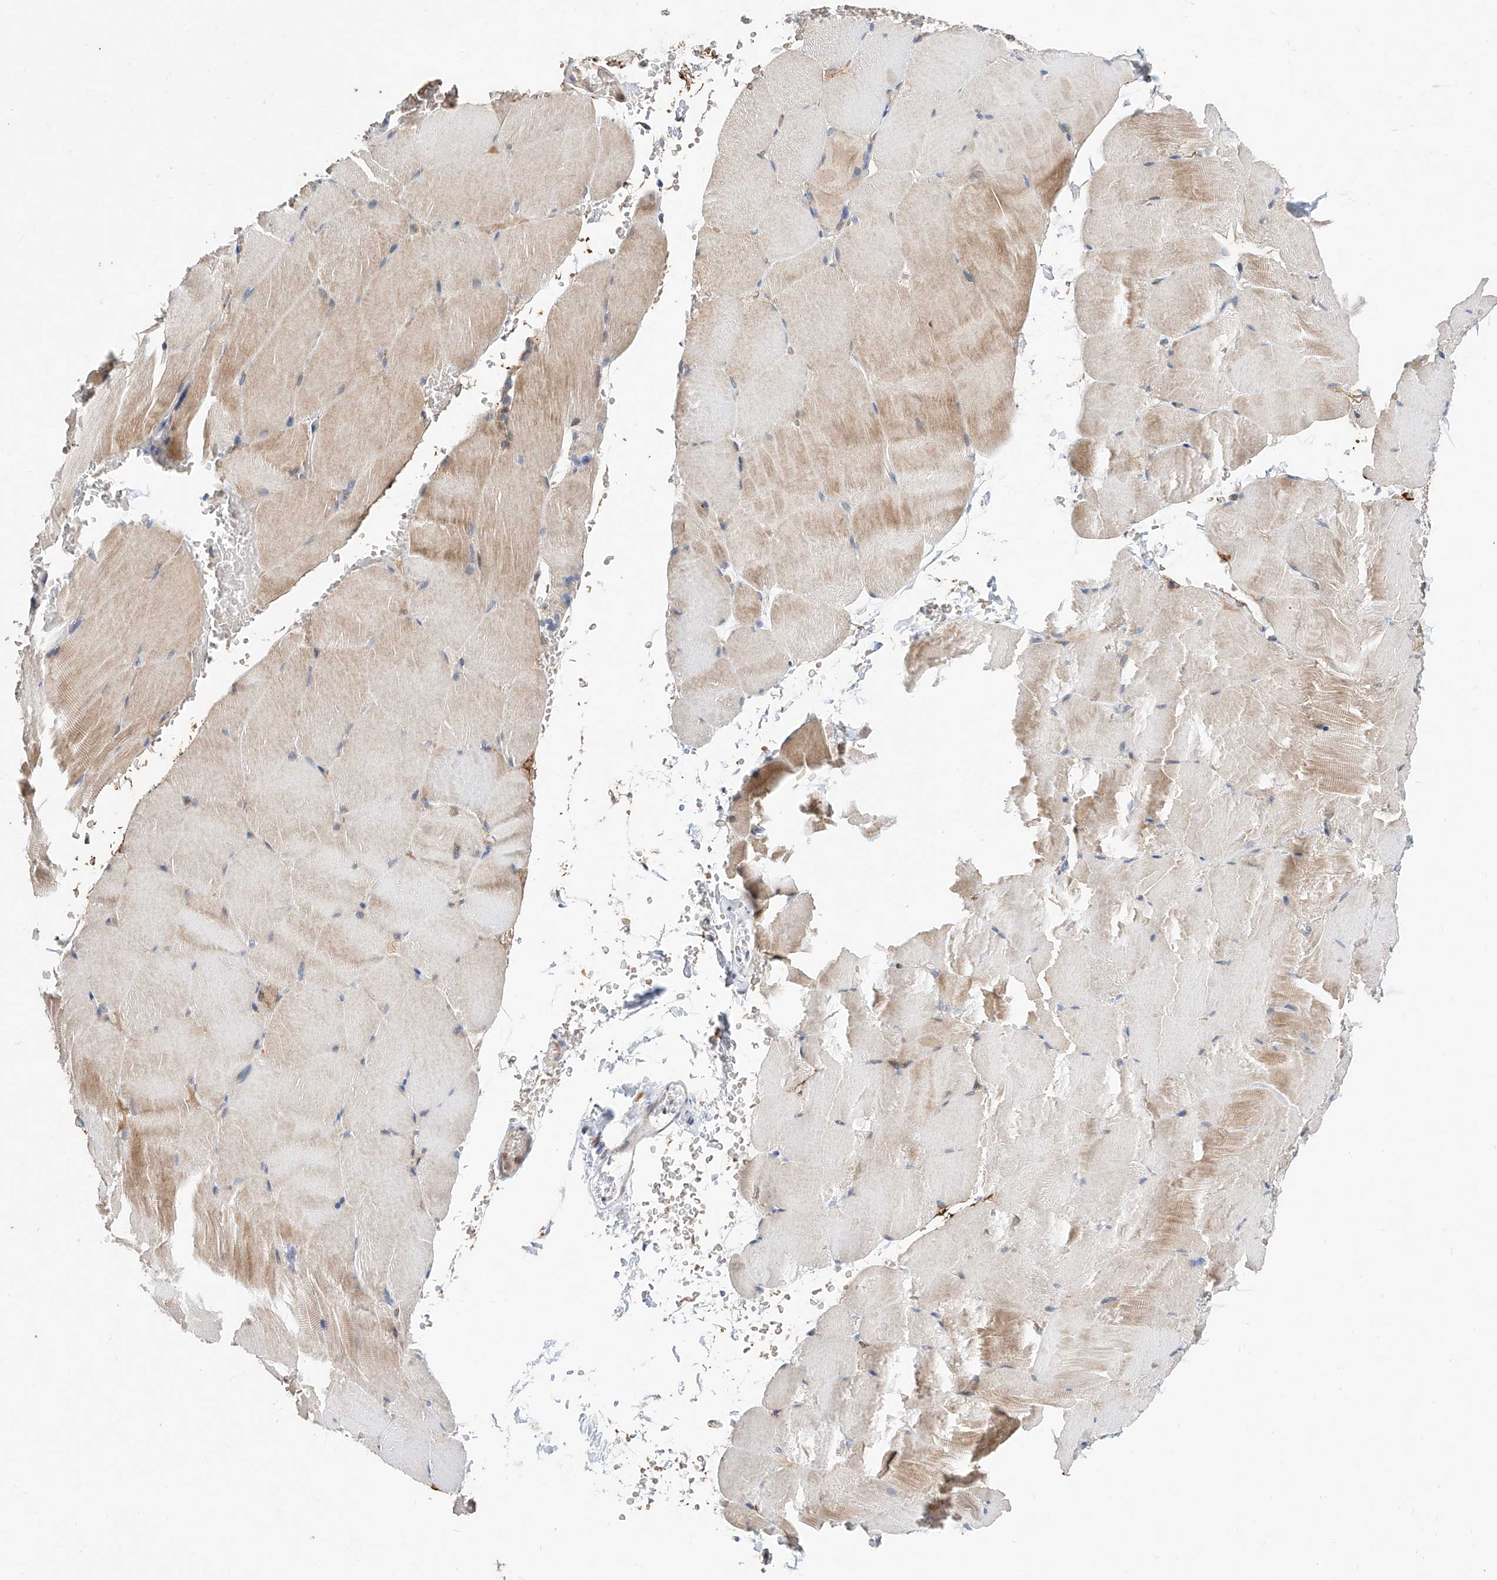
{"staining": {"intensity": "moderate", "quantity": "<25%", "location": "cytoplasmic/membranous"}, "tissue": "skeletal muscle", "cell_type": "Myocytes", "image_type": "normal", "snomed": [{"axis": "morphology", "description": "Normal tissue, NOS"}, {"axis": "topography", "description": "Skeletal muscle"}, {"axis": "topography", "description": "Parathyroid gland"}], "caption": "IHC micrograph of benign skeletal muscle stained for a protein (brown), which exhibits low levels of moderate cytoplasmic/membranous positivity in approximately <25% of myocytes.", "gene": "FUCA2", "patient": {"sex": "female", "age": 37}}